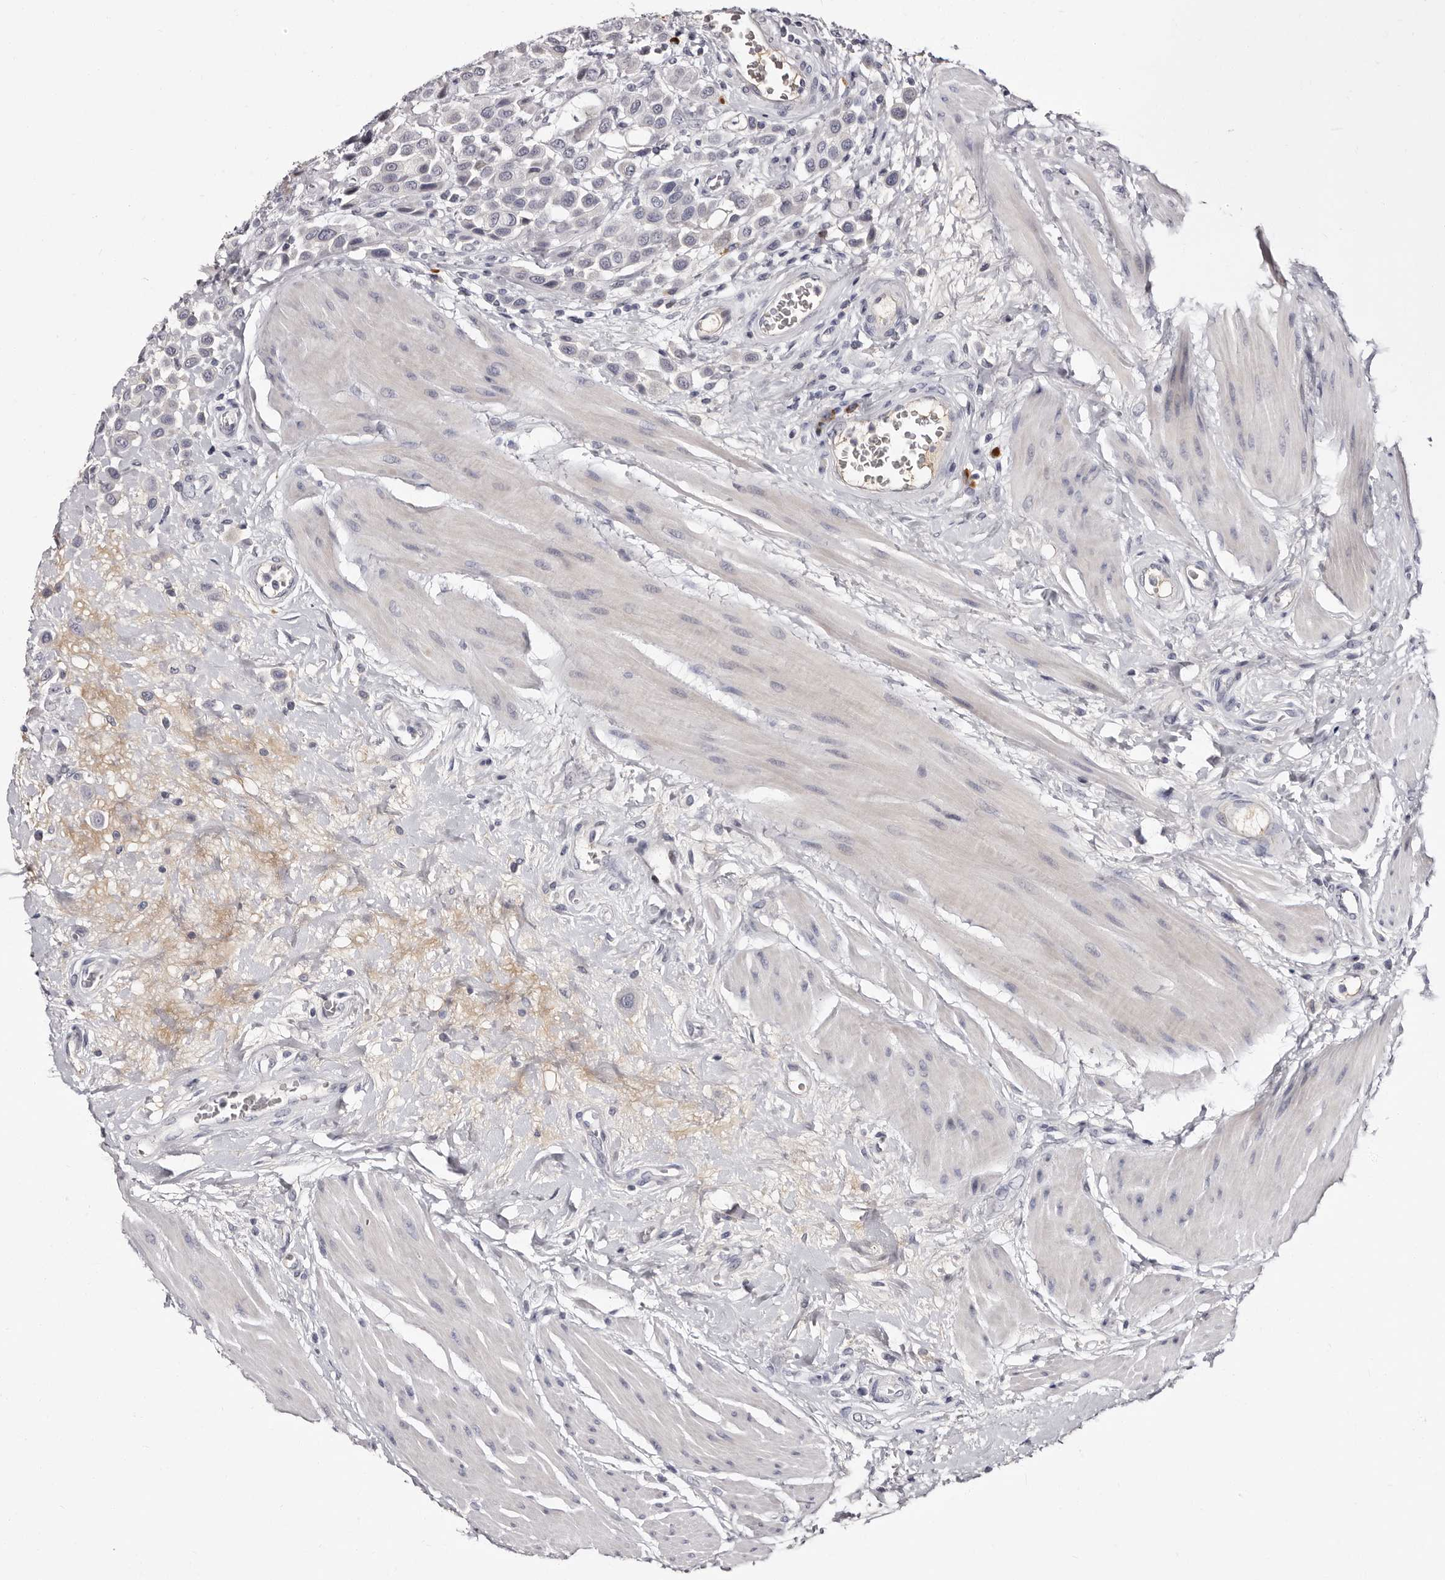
{"staining": {"intensity": "negative", "quantity": "none", "location": "none"}, "tissue": "urothelial cancer", "cell_type": "Tumor cells", "image_type": "cancer", "snomed": [{"axis": "morphology", "description": "Urothelial carcinoma, High grade"}, {"axis": "topography", "description": "Urinary bladder"}], "caption": "An image of human urothelial cancer is negative for staining in tumor cells.", "gene": "TBC1D22B", "patient": {"sex": "male", "age": 50}}